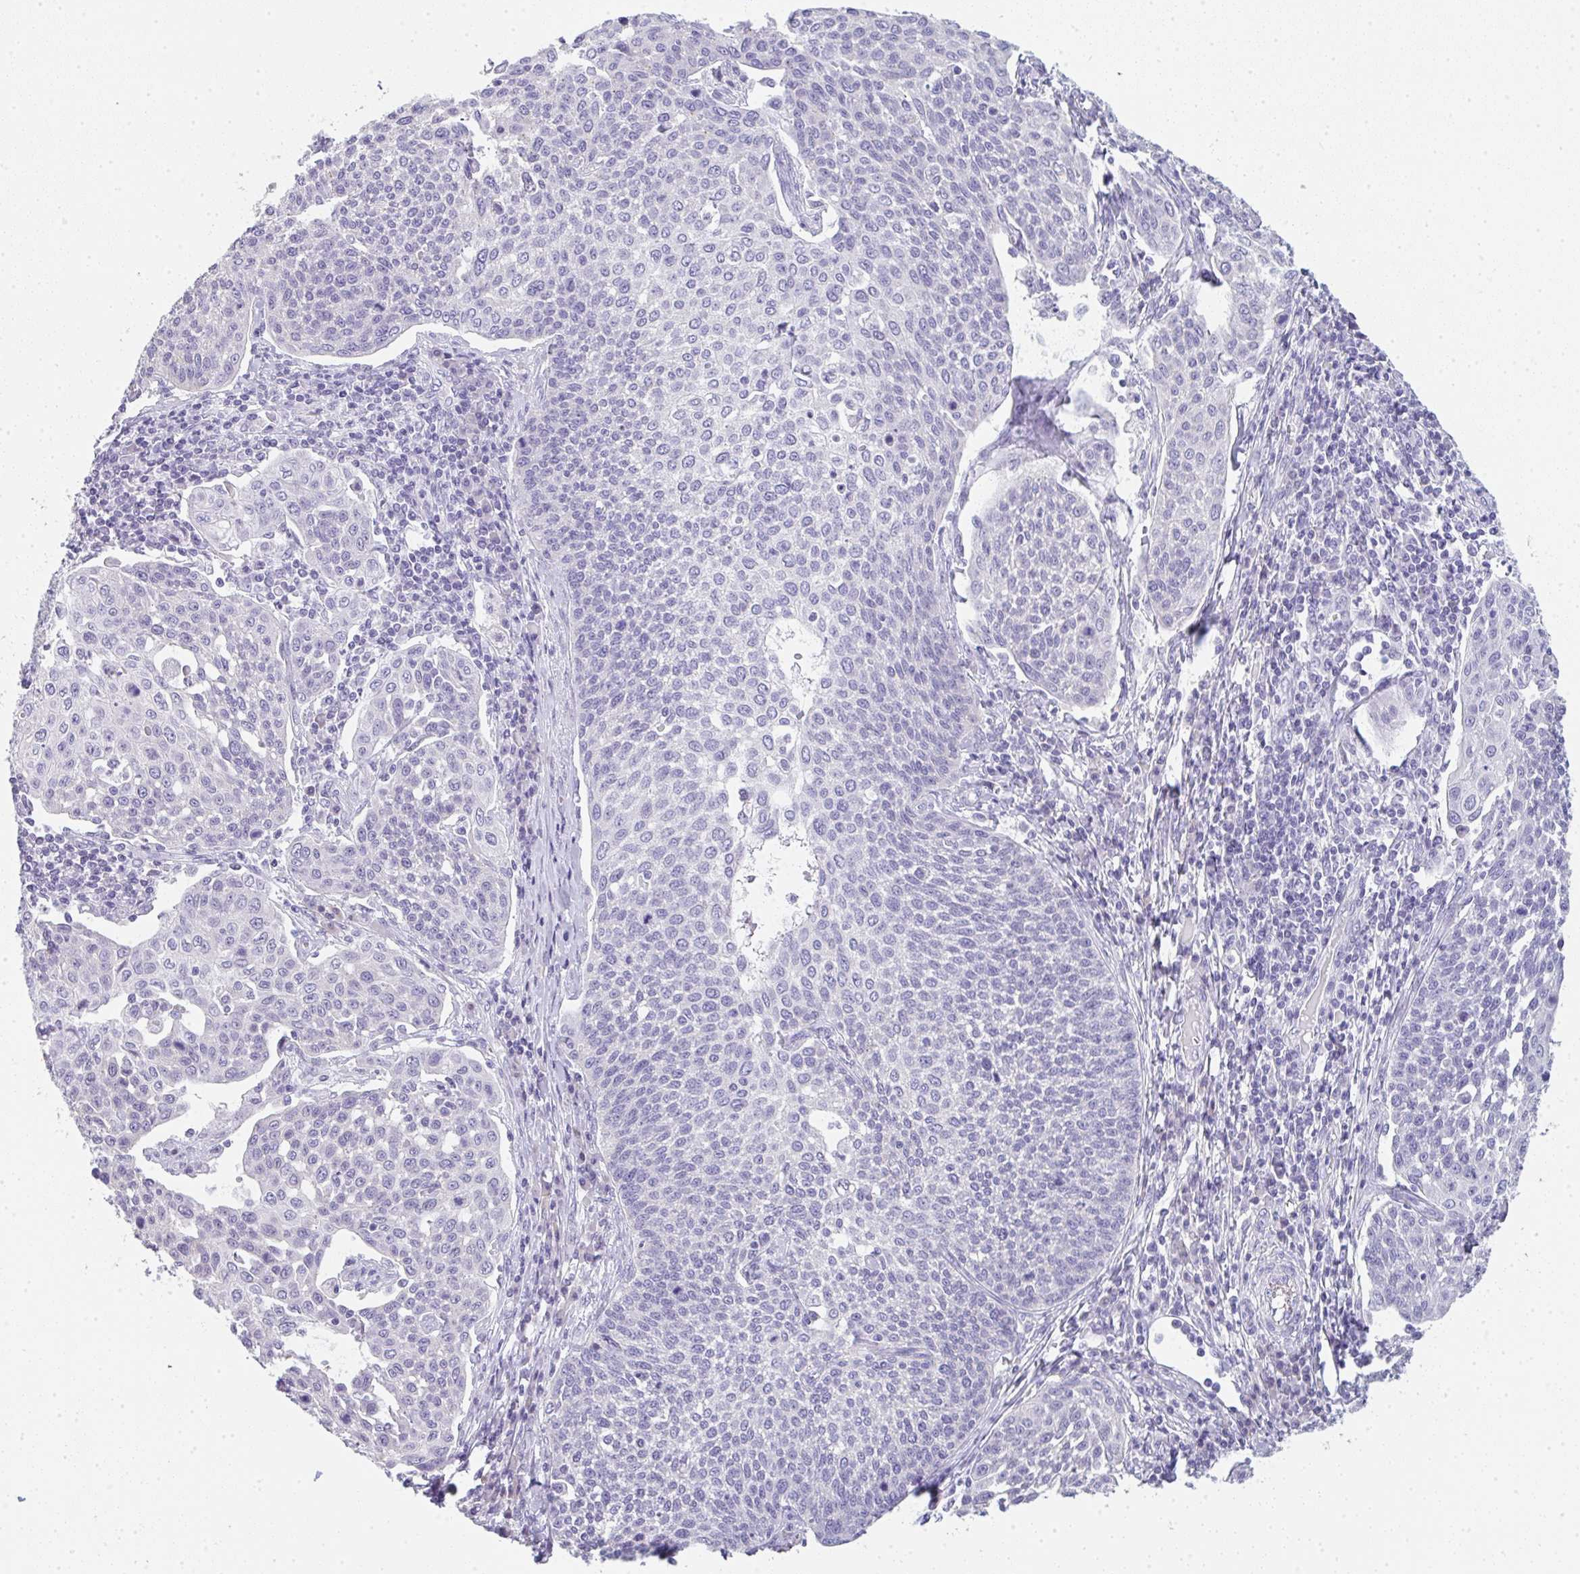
{"staining": {"intensity": "negative", "quantity": "none", "location": "none"}, "tissue": "cervical cancer", "cell_type": "Tumor cells", "image_type": "cancer", "snomed": [{"axis": "morphology", "description": "Squamous cell carcinoma, NOS"}, {"axis": "topography", "description": "Cervix"}], "caption": "Tumor cells show no significant positivity in cervical cancer.", "gene": "LPAR4", "patient": {"sex": "female", "age": 34}}